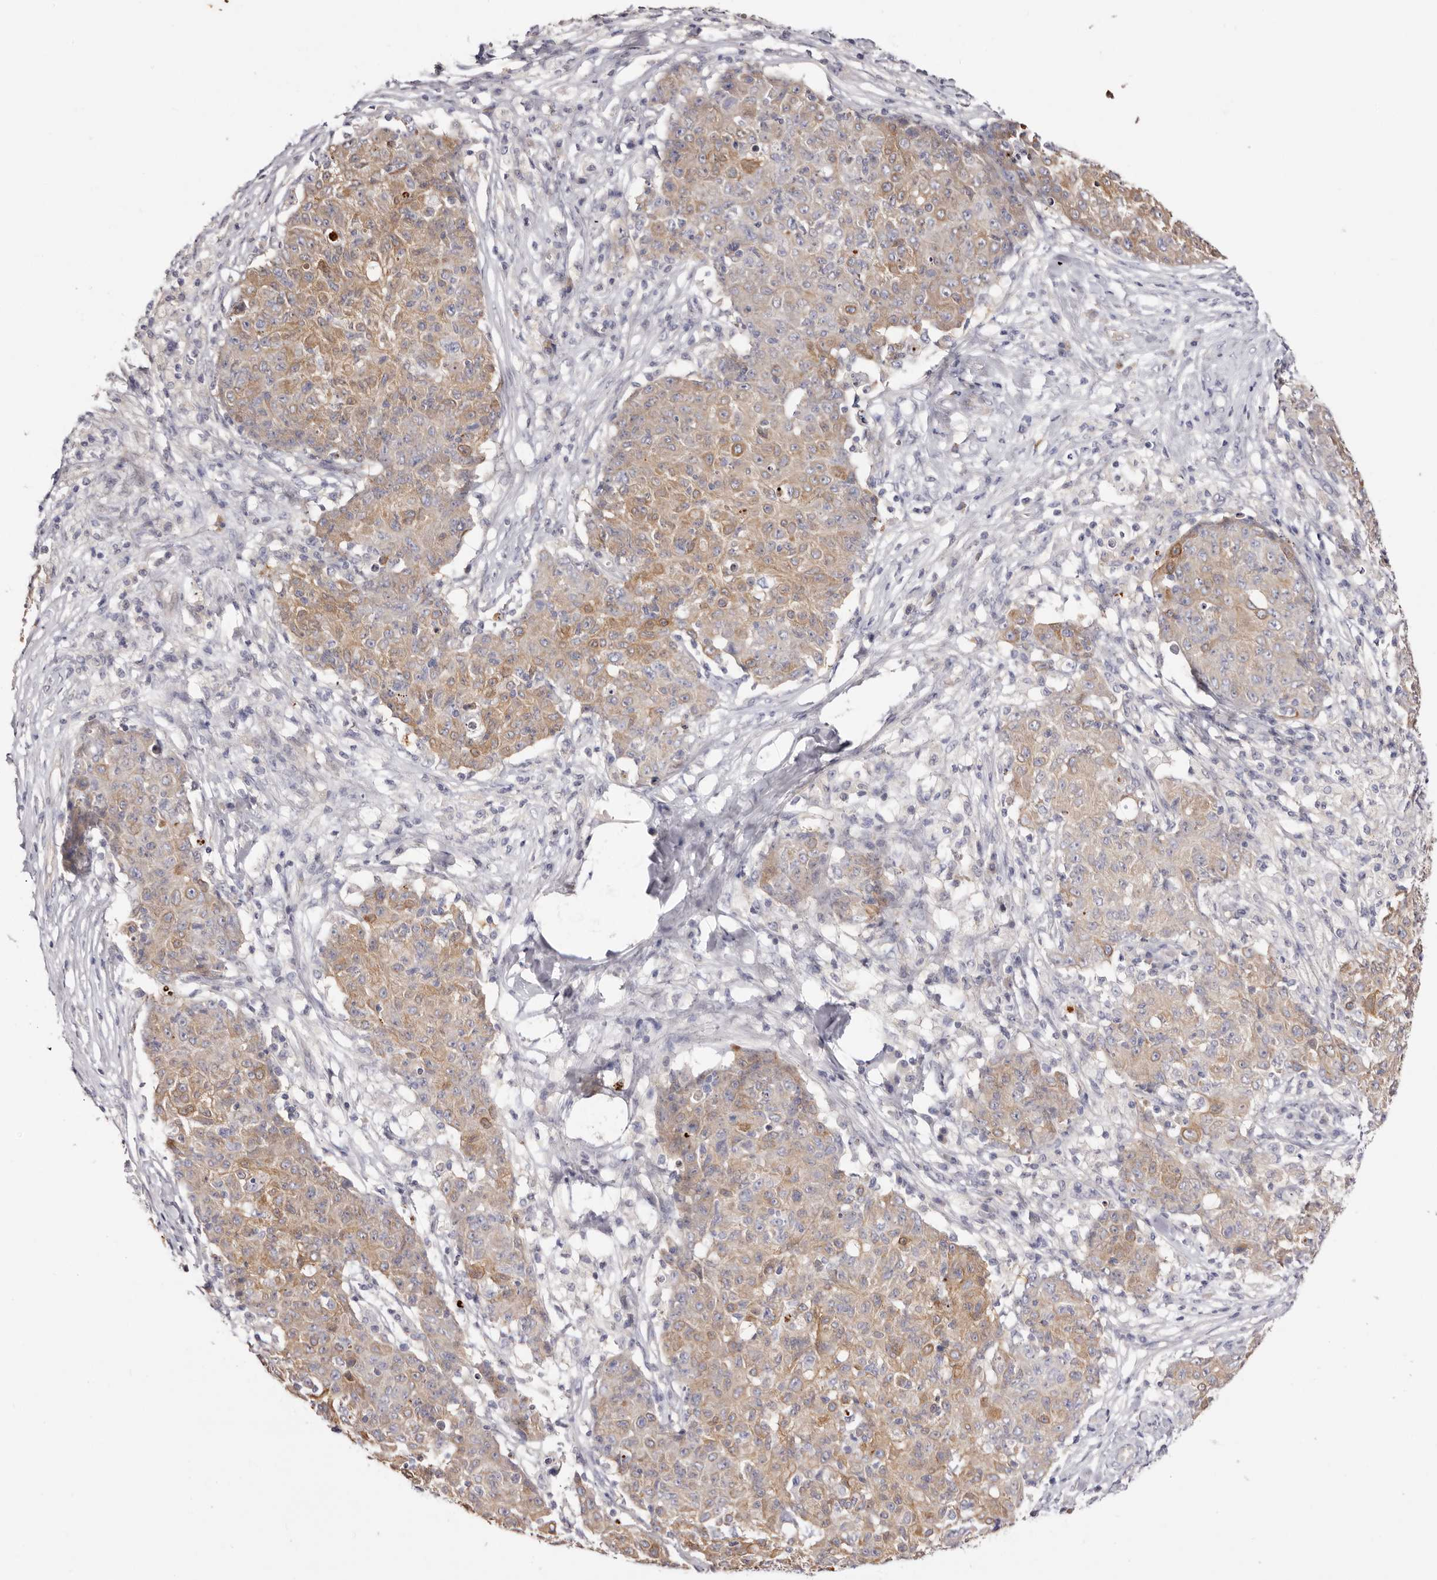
{"staining": {"intensity": "moderate", "quantity": ">75%", "location": "cytoplasmic/membranous"}, "tissue": "ovarian cancer", "cell_type": "Tumor cells", "image_type": "cancer", "snomed": [{"axis": "morphology", "description": "Carcinoma, endometroid"}, {"axis": "topography", "description": "Ovary"}], "caption": "IHC photomicrograph of neoplastic tissue: human ovarian cancer stained using immunohistochemistry (IHC) shows medium levels of moderate protein expression localized specifically in the cytoplasmic/membranous of tumor cells, appearing as a cytoplasmic/membranous brown color.", "gene": "STK16", "patient": {"sex": "female", "age": 42}}